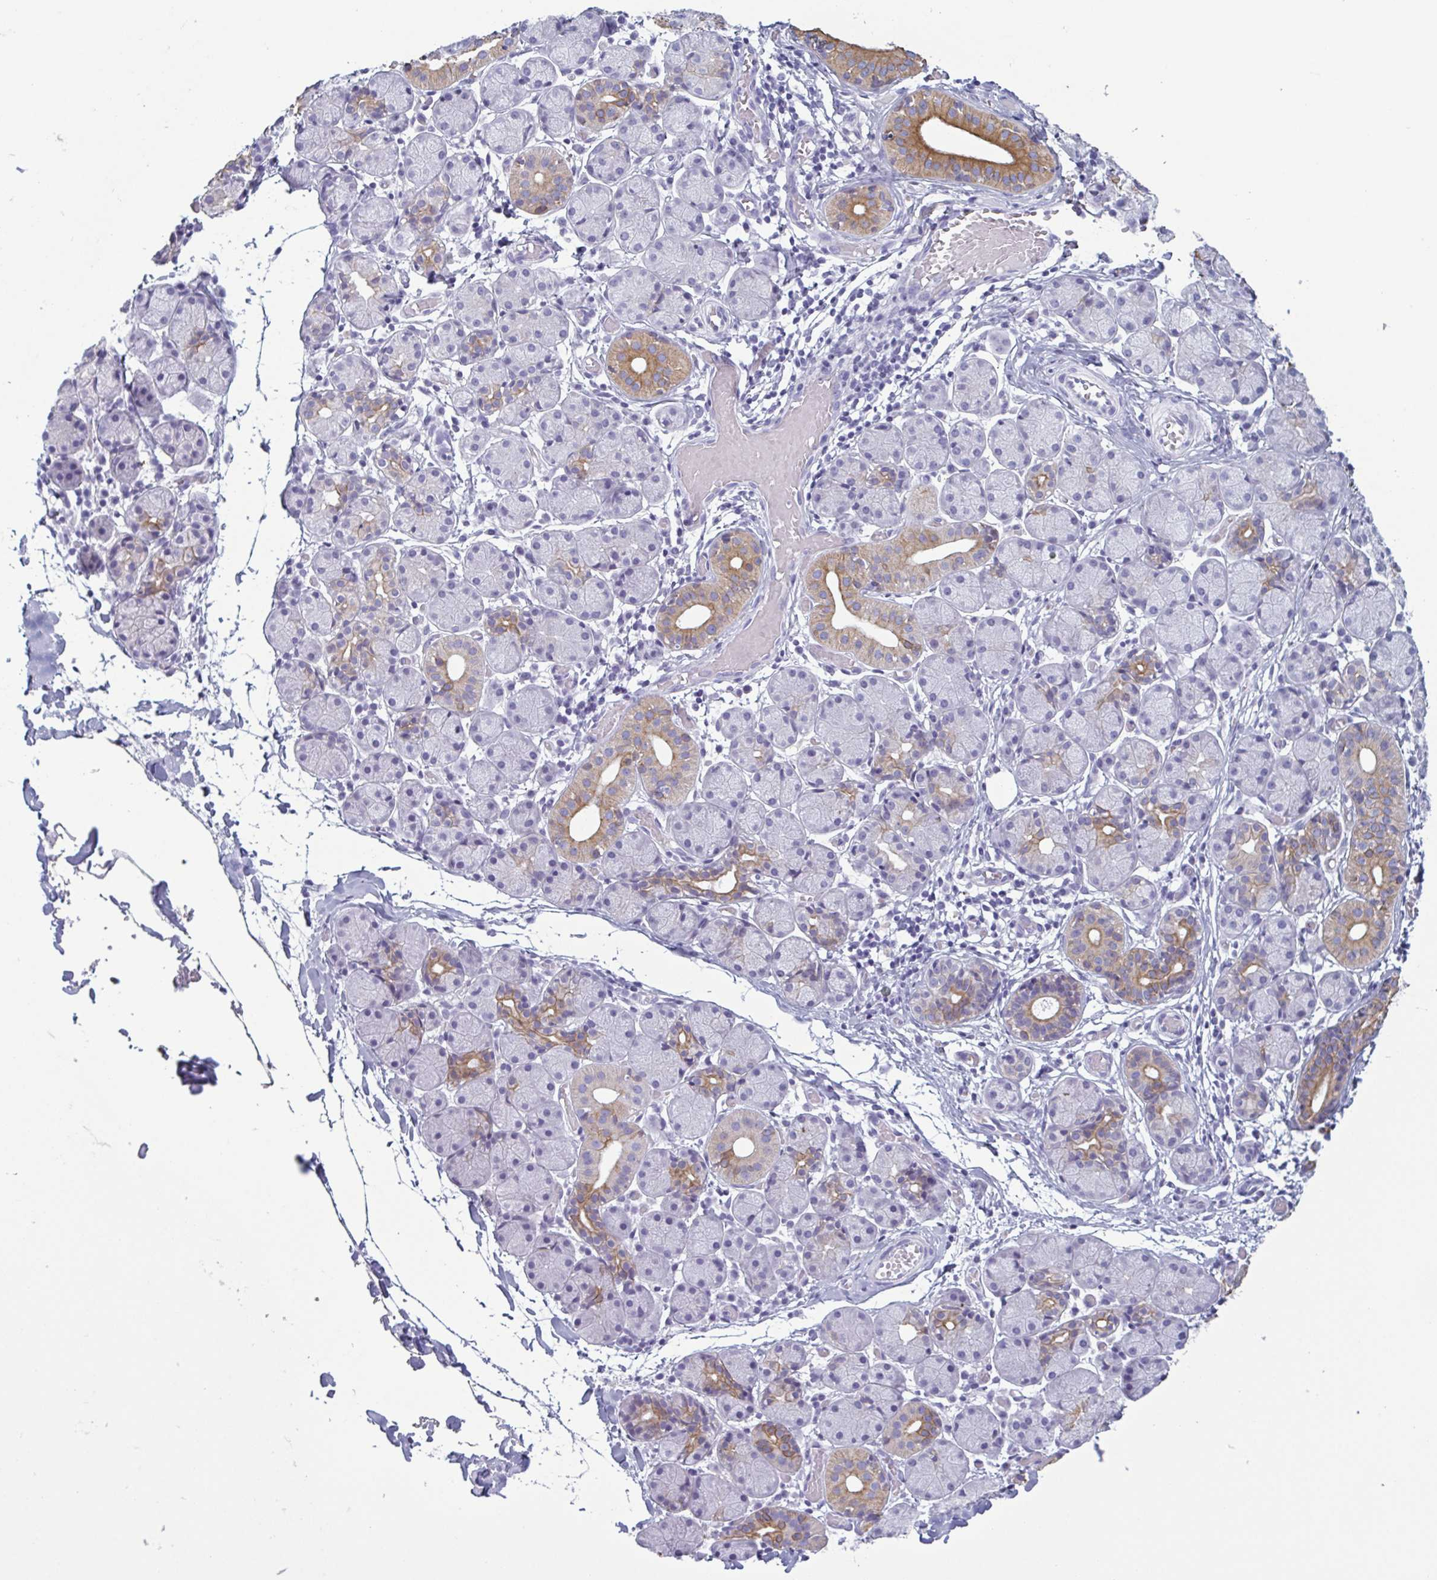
{"staining": {"intensity": "moderate", "quantity": "<25%", "location": "cytoplasmic/membranous"}, "tissue": "salivary gland", "cell_type": "Glandular cells", "image_type": "normal", "snomed": [{"axis": "morphology", "description": "Normal tissue, NOS"}, {"axis": "topography", "description": "Salivary gland"}], "caption": "An image showing moderate cytoplasmic/membranous positivity in about <25% of glandular cells in normal salivary gland, as visualized by brown immunohistochemical staining.", "gene": "KRT10", "patient": {"sex": "female", "age": 24}}